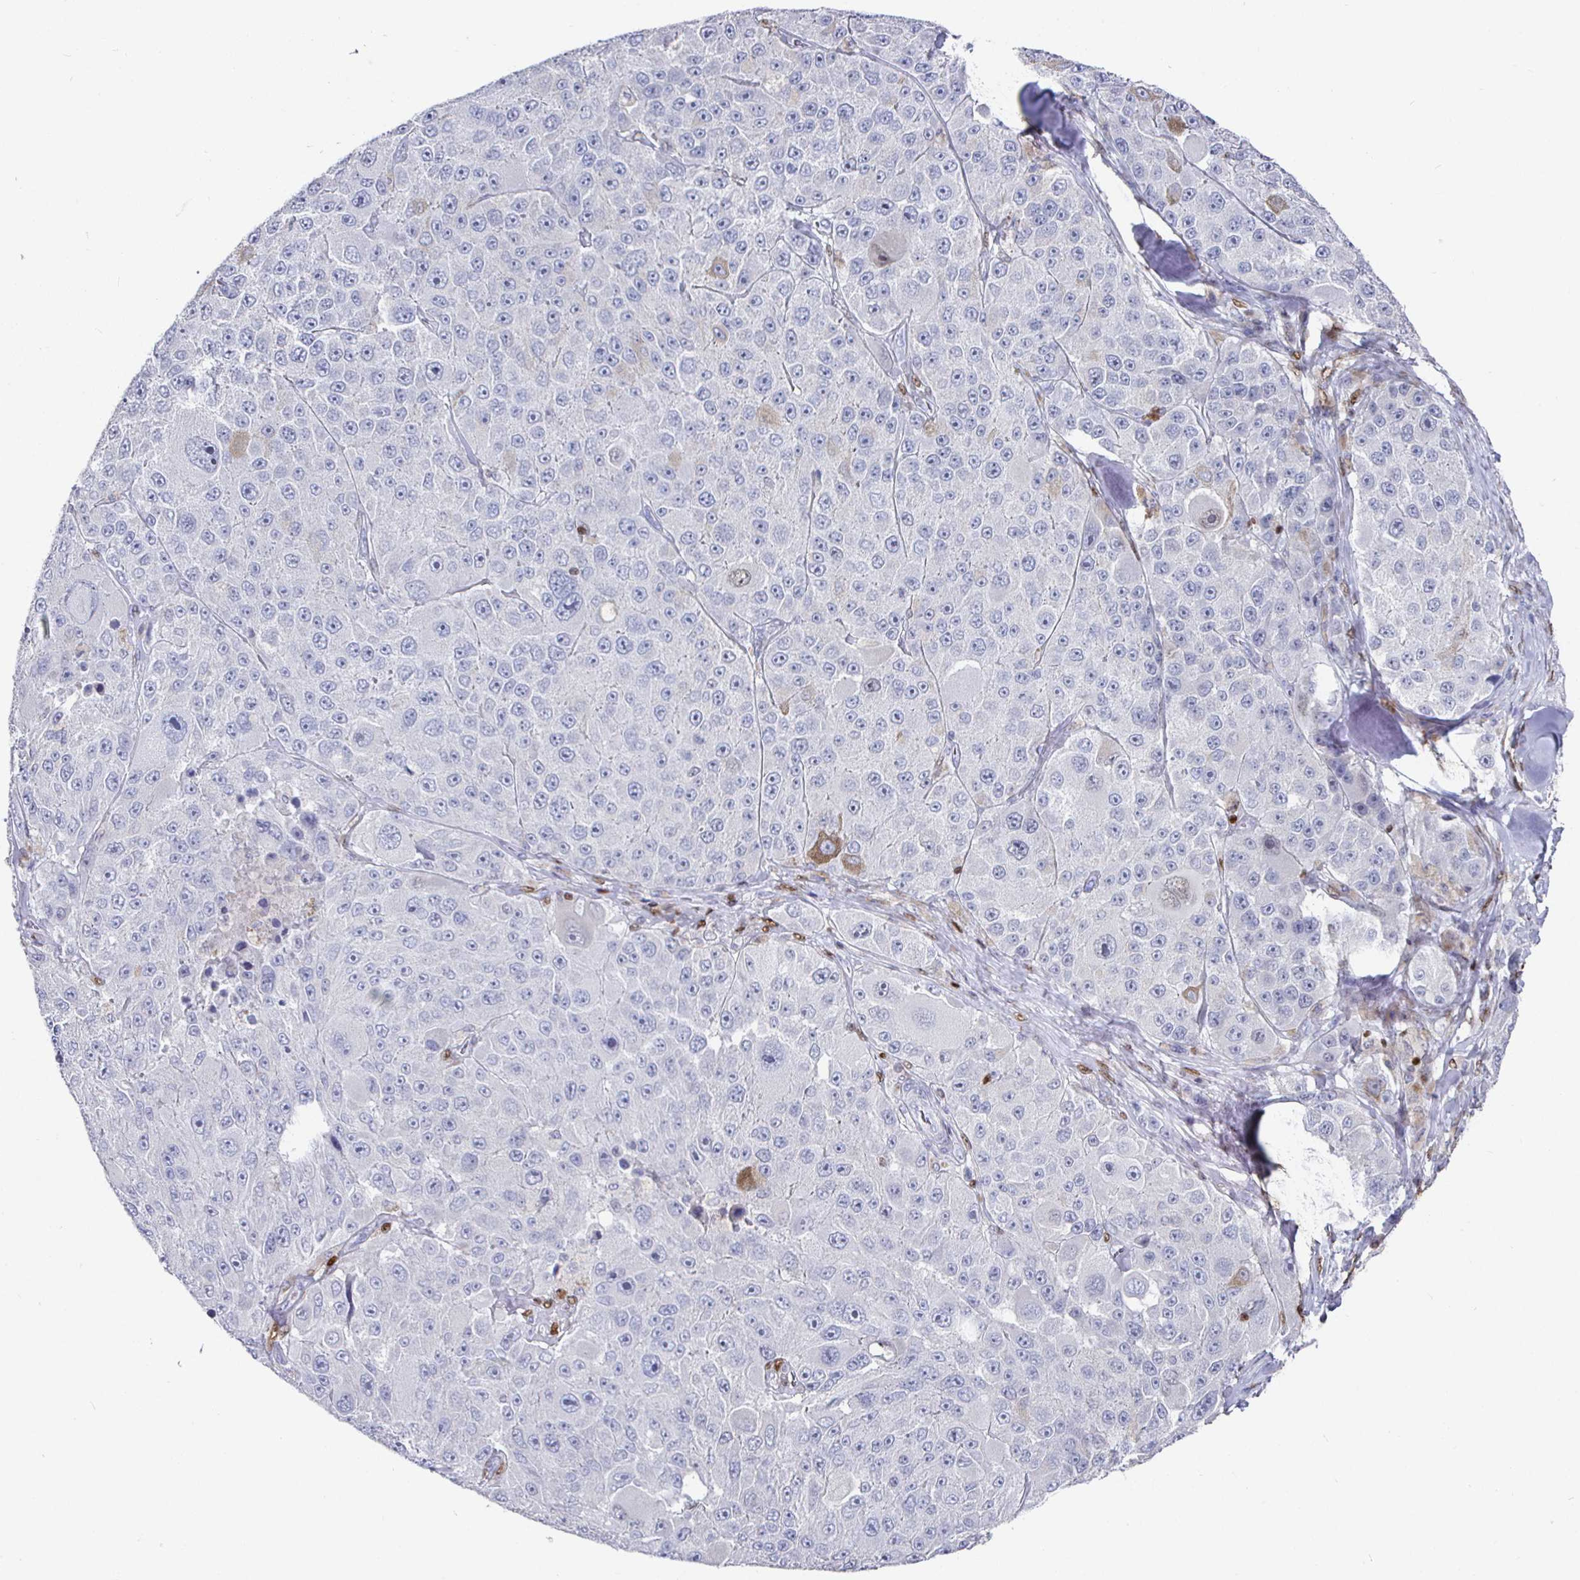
{"staining": {"intensity": "negative", "quantity": "none", "location": "none"}, "tissue": "melanoma", "cell_type": "Tumor cells", "image_type": "cancer", "snomed": [{"axis": "morphology", "description": "Malignant melanoma, Metastatic site"}, {"axis": "topography", "description": "Lymph node"}], "caption": "The histopathology image reveals no staining of tumor cells in malignant melanoma (metastatic site).", "gene": "RUNX2", "patient": {"sex": "male", "age": 62}}